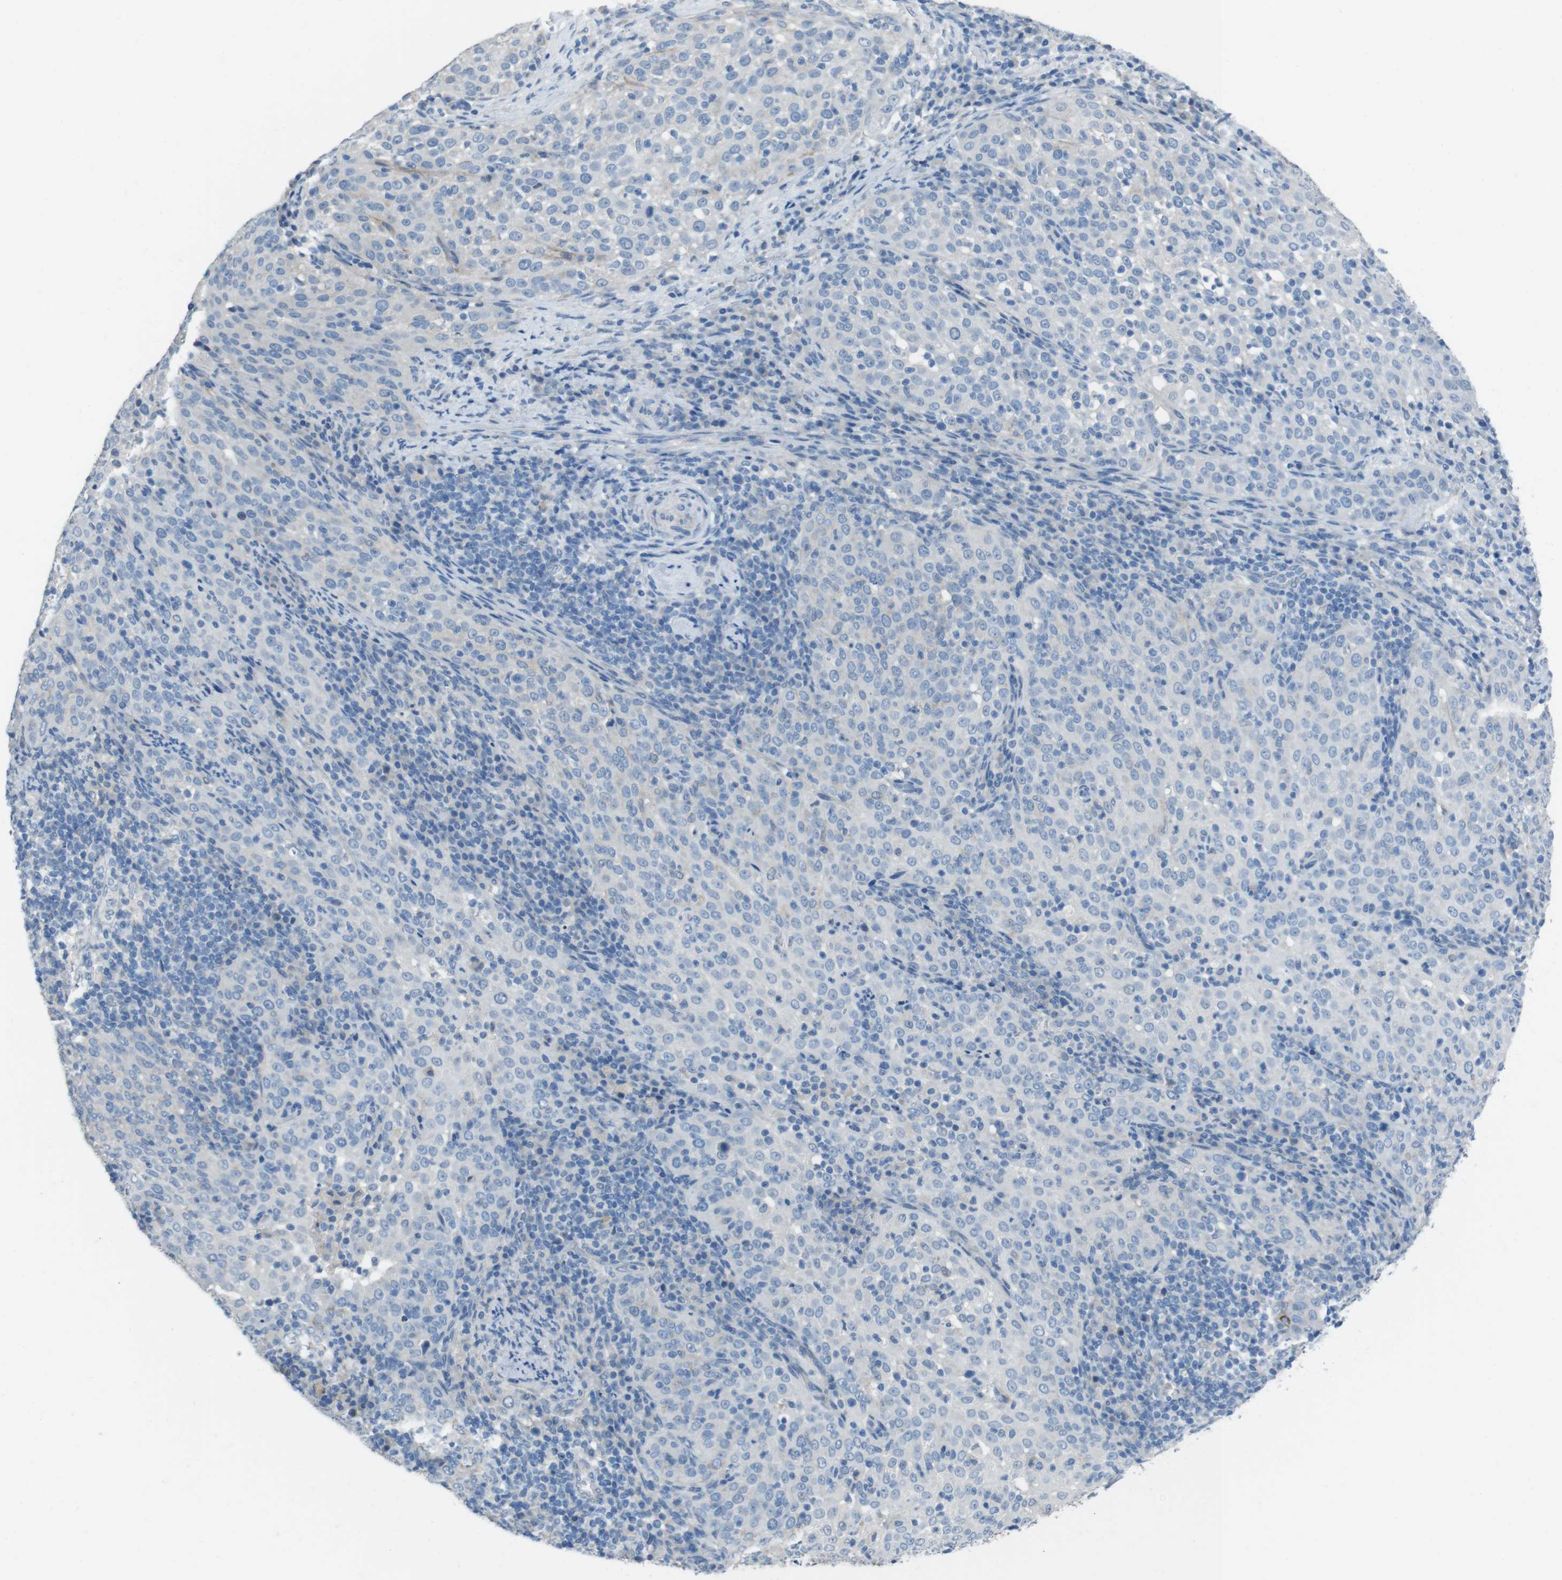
{"staining": {"intensity": "negative", "quantity": "none", "location": "none"}, "tissue": "cervical cancer", "cell_type": "Tumor cells", "image_type": "cancer", "snomed": [{"axis": "morphology", "description": "Squamous cell carcinoma, NOS"}, {"axis": "topography", "description": "Cervix"}], "caption": "A histopathology image of cervical squamous cell carcinoma stained for a protein shows no brown staining in tumor cells.", "gene": "CYP2C8", "patient": {"sex": "female", "age": 51}}